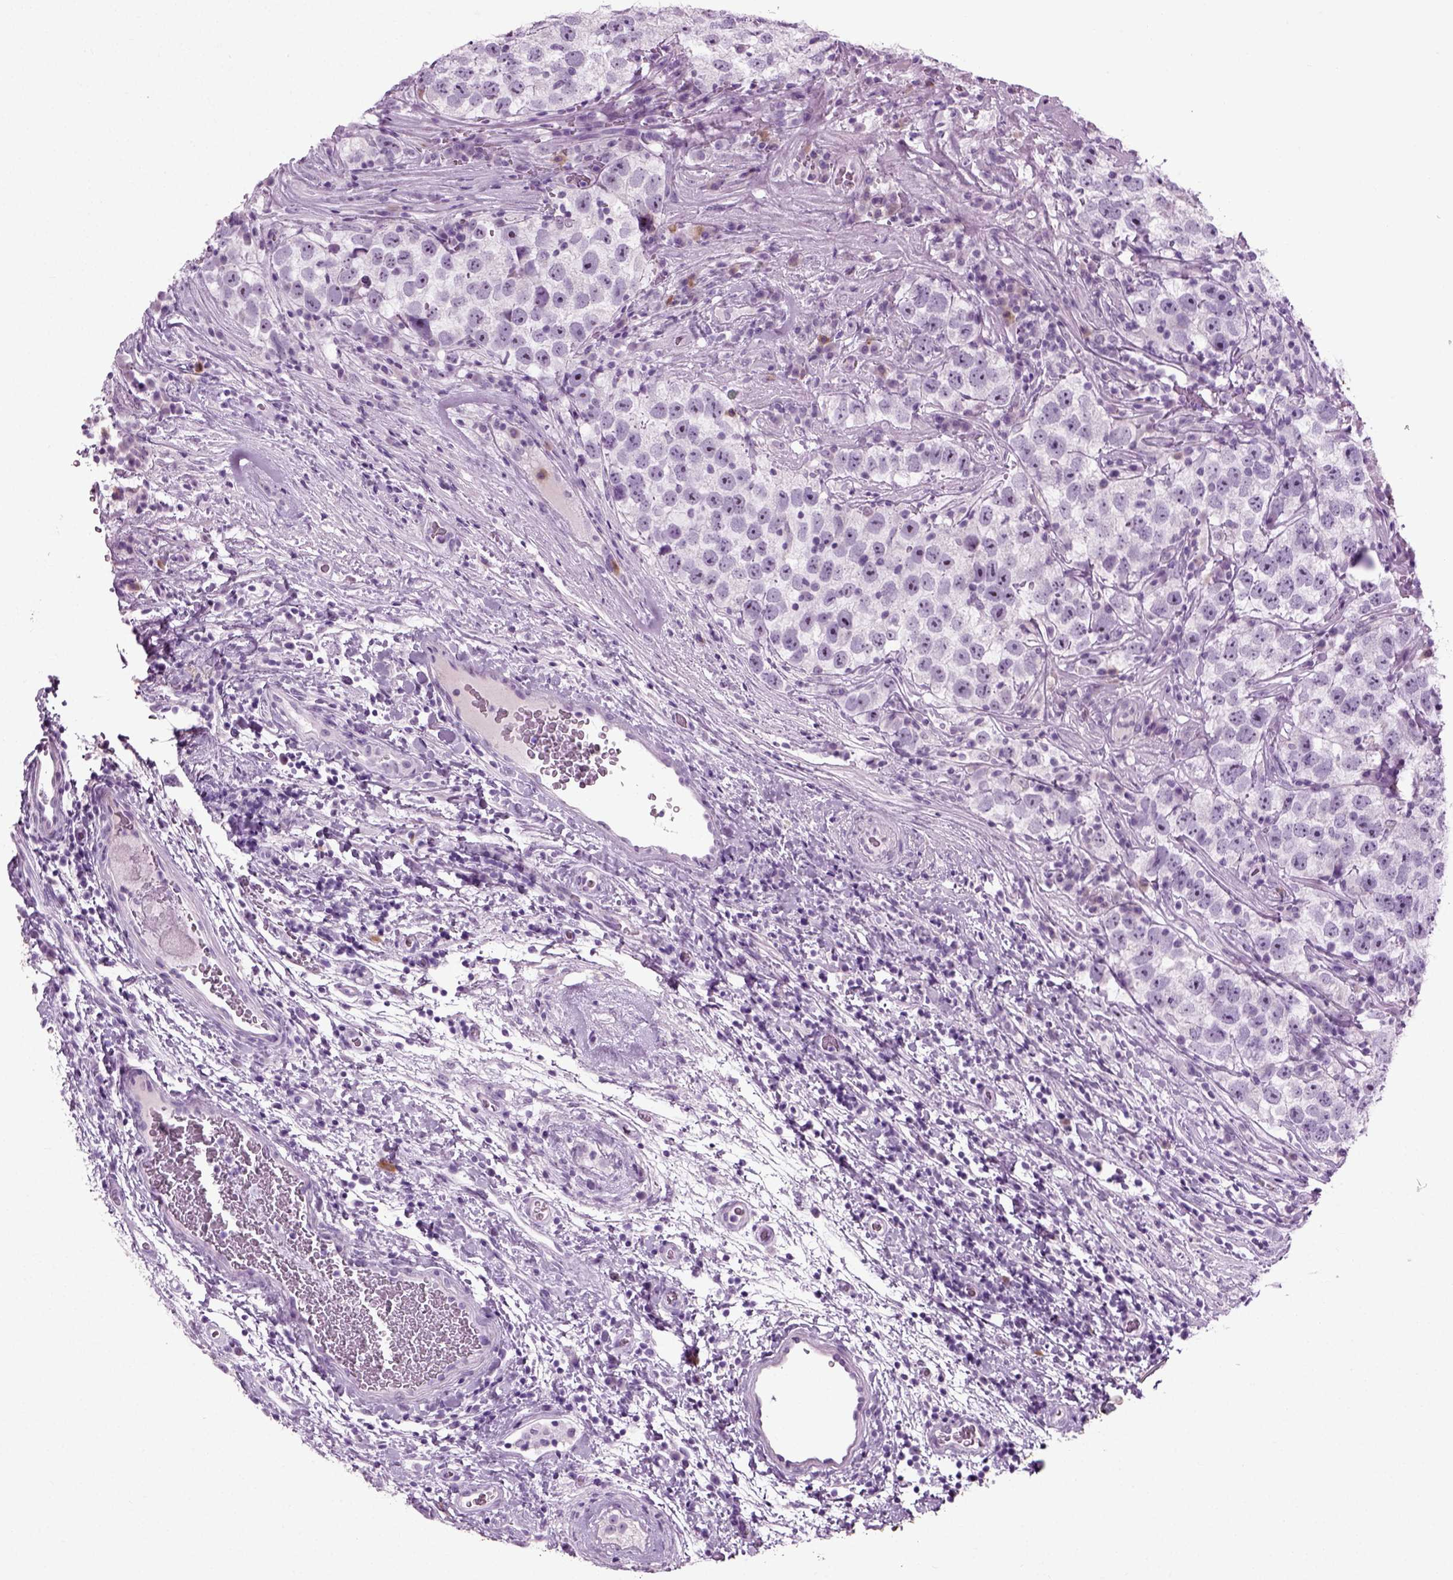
{"staining": {"intensity": "negative", "quantity": "none", "location": "none"}, "tissue": "testis cancer", "cell_type": "Tumor cells", "image_type": "cancer", "snomed": [{"axis": "morphology", "description": "Normal tissue, NOS"}, {"axis": "morphology", "description": "Seminoma, NOS"}, {"axis": "topography", "description": "Testis"}], "caption": "Immunohistochemical staining of testis cancer demonstrates no significant positivity in tumor cells.", "gene": "PRLH", "patient": {"sex": "male", "age": 31}}